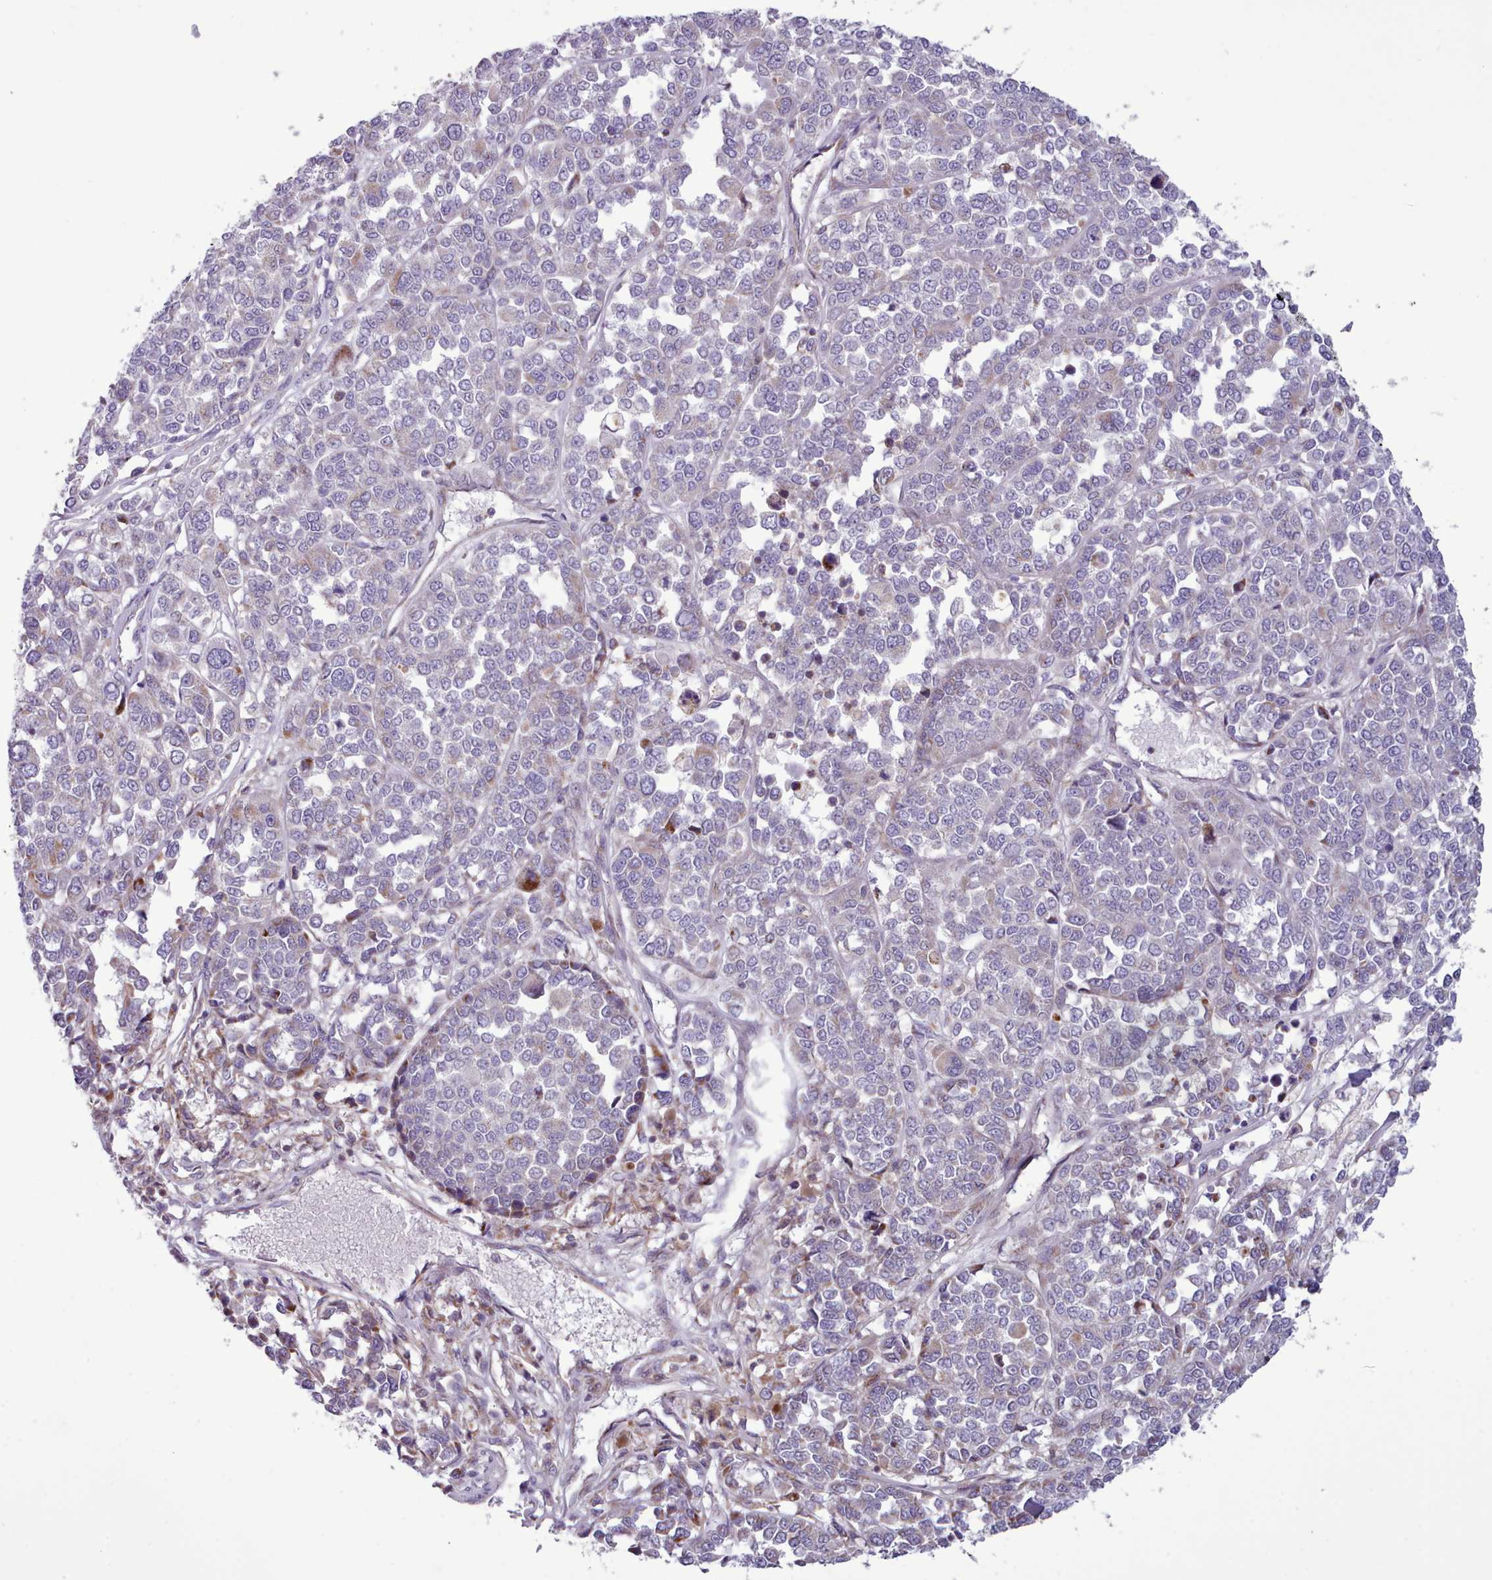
{"staining": {"intensity": "moderate", "quantity": "<25%", "location": "cytoplasmic/membranous"}, "tissue": "melanoma", "cell_type": "Tumor cells", "image_type": "cancer", "snomed": [{"axis": "morphology", "description": "Malignant melanoma, Metastatic site"}, {"axis": "topography", "description": "Lymph node"}], "caption": "Immunohistochemical staining of malignant melanoma (metastatic site) reveals low levels of moderate cytoplasmic/membranous staining in approximately <25% of tumor cells.", "gene": "TENT4B", "patient": {"sex": "male", "age": 44}}